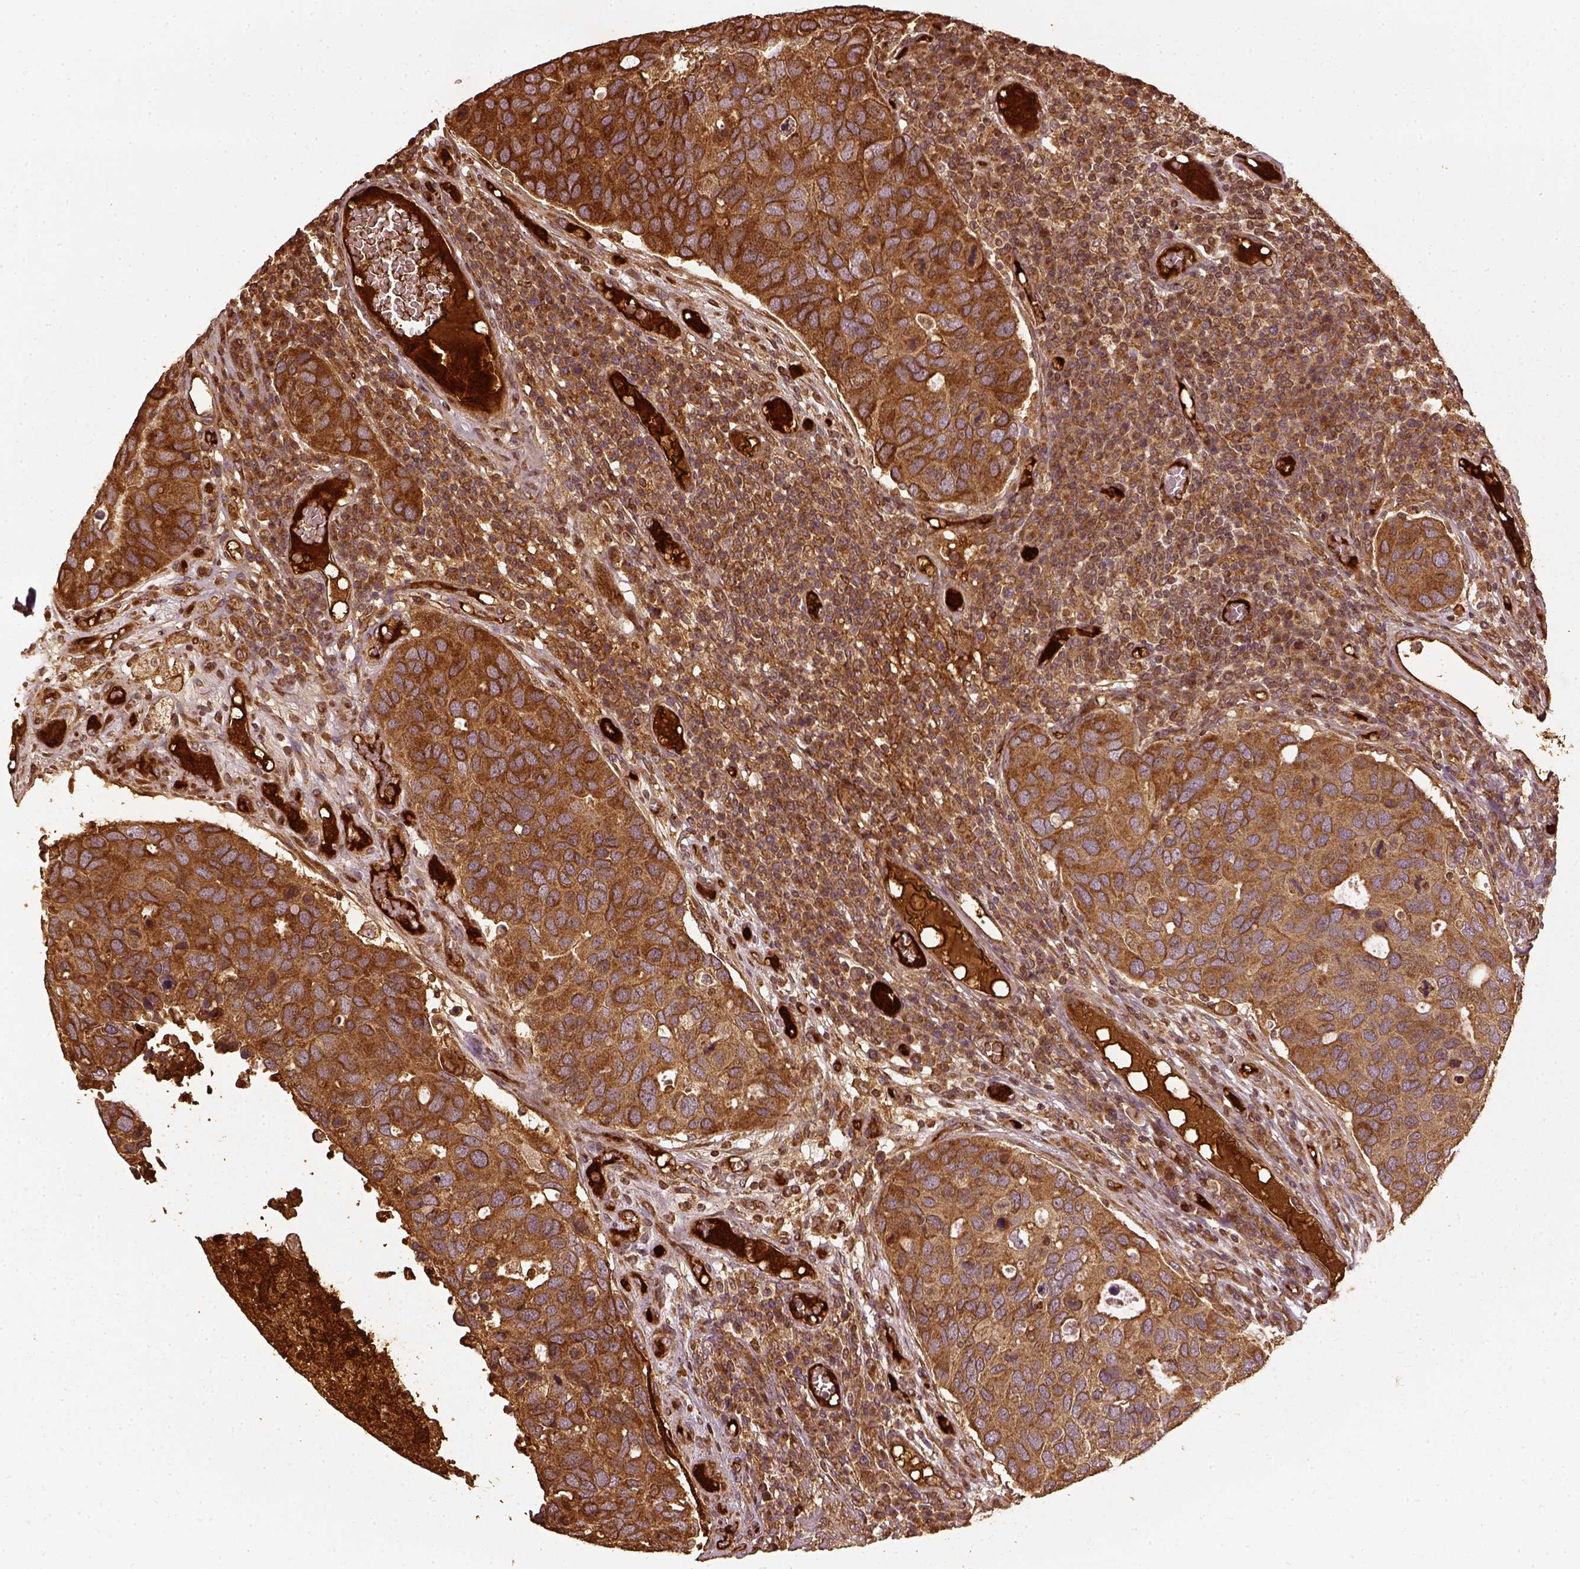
{"staining": {"intensity": "moderate", "quantity": ">75%", "location": "cytoplasmic/membranous"}, "tissue": "breast cancer", "cell_type": "Tumor cells", "image_type": "cancer", "snomed": [{"axis": "morphology", "description": "Duct carcinoma"}, {"axis": "topography", "description": "Breast"}], "caption": "Moderate cytoplasmic/membranous positivity for a protein is seen in approximately >75% of tumor cells of breast invasive ductal carcinoma using immunohistochemistry.", "gene": "VEGFA", "patient": {"sex": "female", "age": 83}}